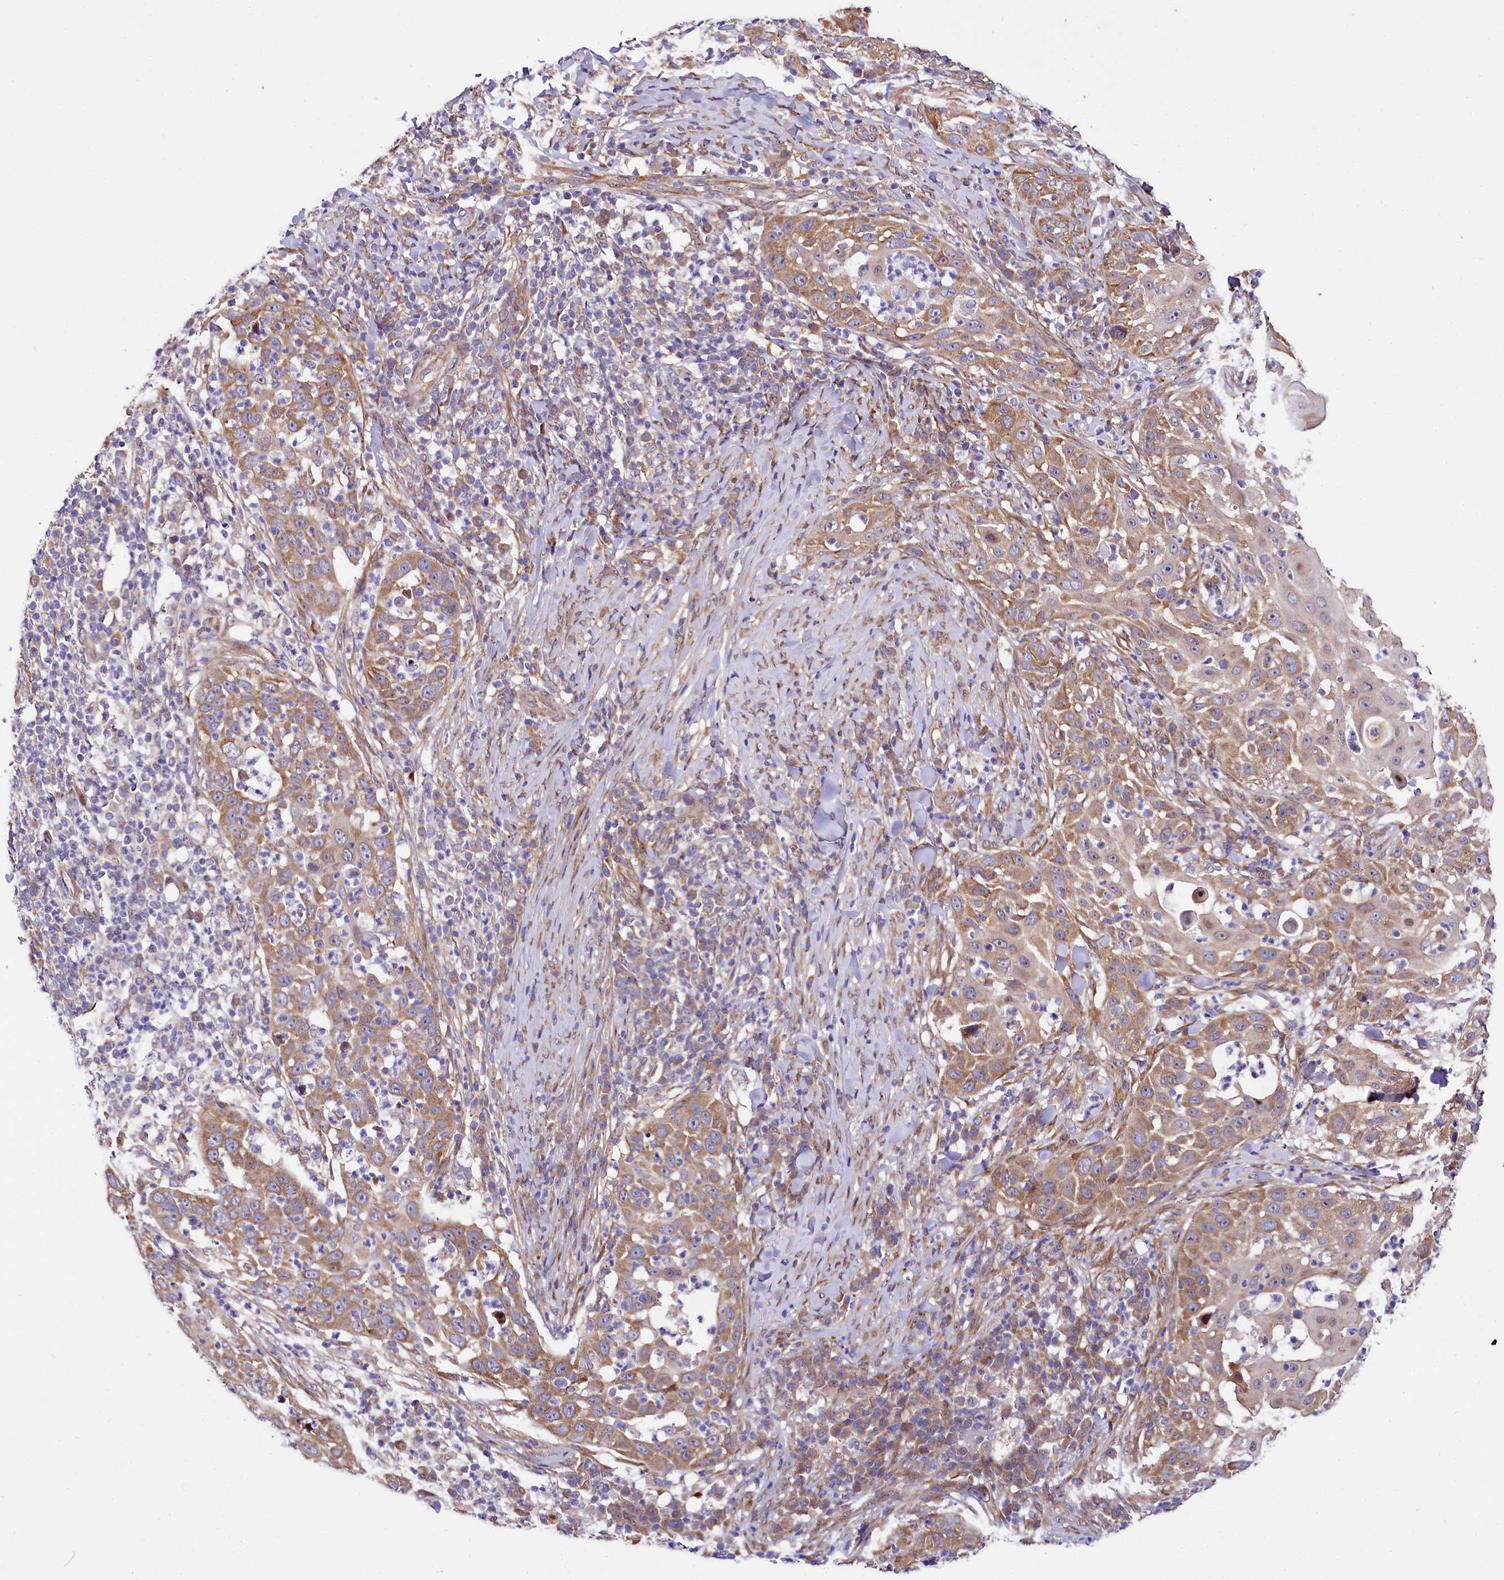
{"staining": {"intensity": "moderate", "quantity": ">75%", "location": "cytoplasmic/membranous"}, "tissue": "skin cancer", "cell_type": "Tumor cells", "image_type": "cancer", "snomed": [{"axis": "morphology", "description": "Squamous cell carcinoma, NOS"}, {"axis": "topography", "description": "Skin"}], "caption": "This is an image of IHC staining of skin cancer, which shows moderate staining in the cytoplasmic/membranous of tumor cells.", "gene": "PDZRN3", "patient": {"sex": "female", "age": 44}}